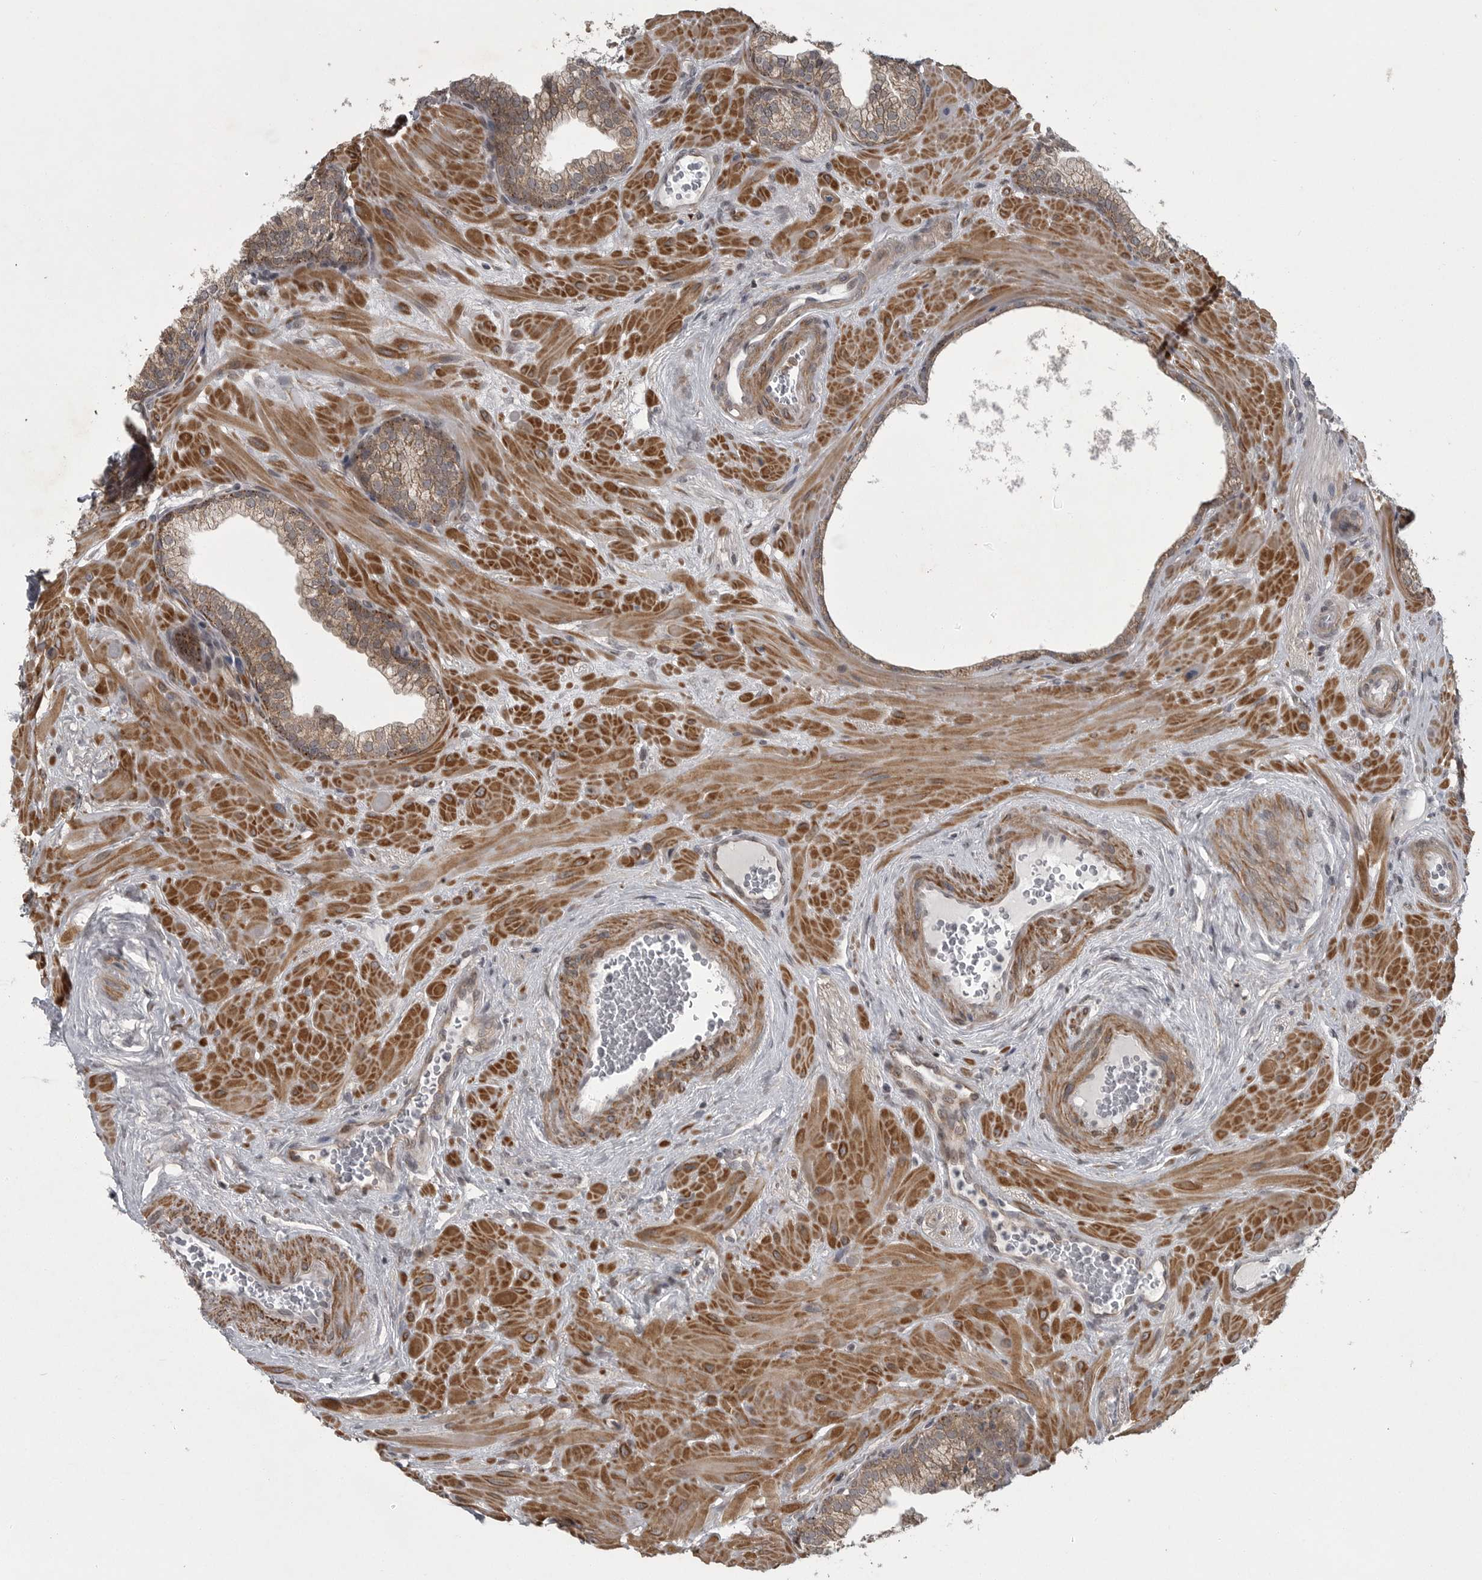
{"staining": {"intensity": "moderate", "quantity": "25%-75%", "location": "cytoplasmic/membranous"}, "tissue": "prostate", "cell_type": "Glandular cells", "image_type": "normal", "snomed": [{"axis": "morphology", "description": "Normal tissue, NOS"}, {"axis": "morphology", "description": "Urothelial carcinoma, Low grade"}, {"axis": "topography", "description": "Urinary bladder"}, {"axis": "topography", "description": "Prostate"}], "caption": "Unremarkable prostate exhibits moderate cytoplasmic/membranous expression in about 25%-75% of glandular cells, visualized by immunohistochemistry. Using DAB (3,3'-diaminobenzidine) (brown) and hematoxylin (blue) stains, captured at high magnification using brightfield microscopy.", "gene": "PPP1R9A", "patient": {"sex": "male", "age": 60}}